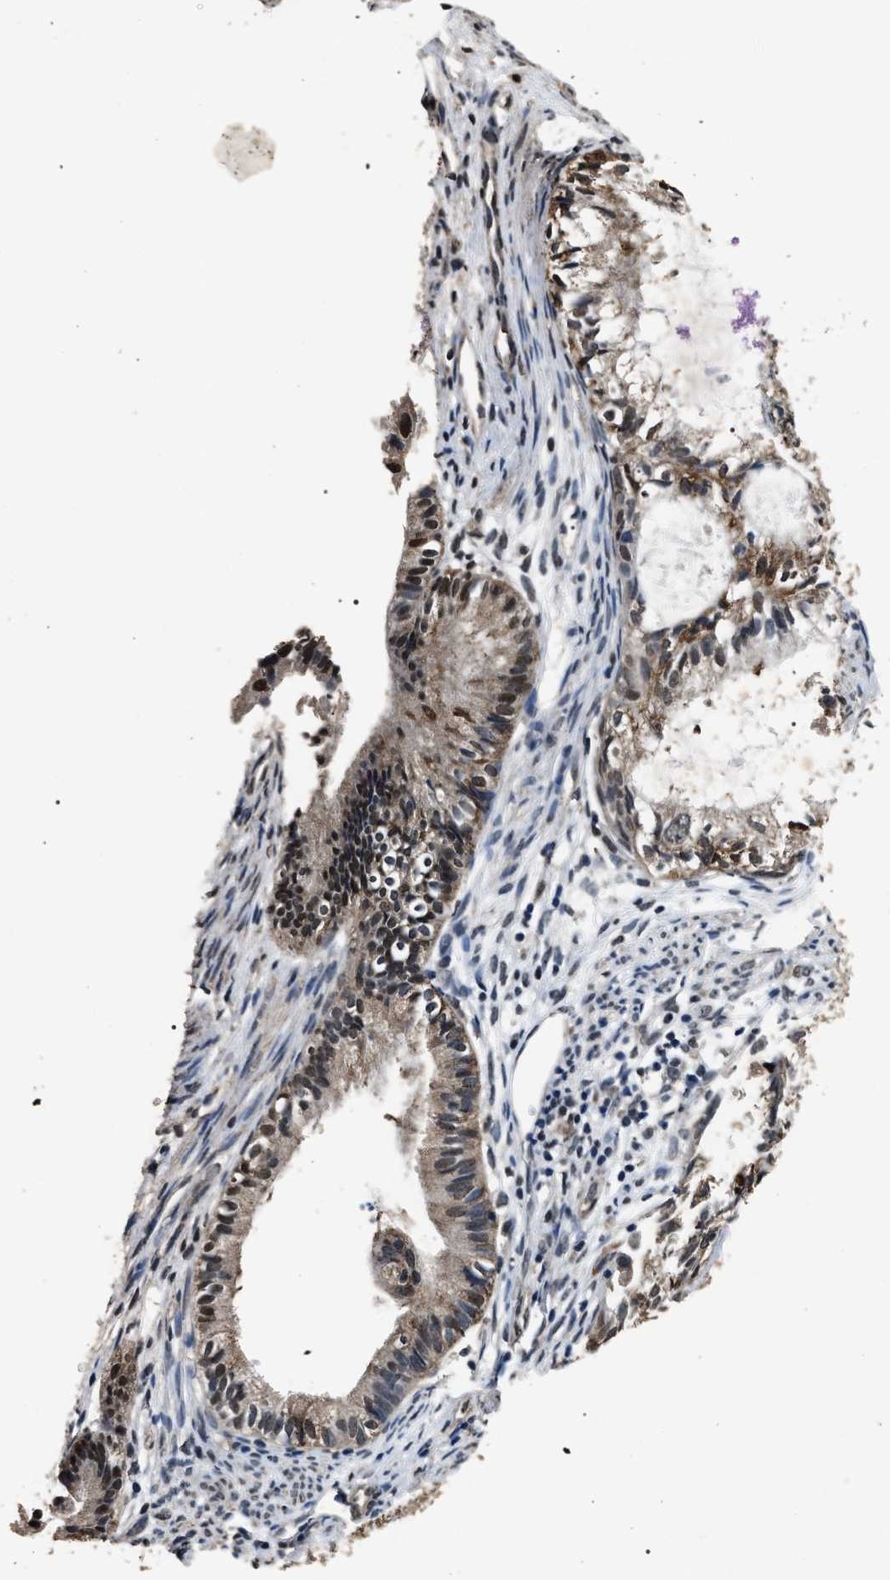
{"staining": {"intensity": "moderate", "quantity": "25%-75%", "location": "nuclear"}, "tissue": "cervical cancer", "cell_type": "Tumor cells", "image_type": "cancer", "snomed": [{"axis": "morphology", "description": "Normal tissue, NOS"}, {"axis": "morphology", "description": "Adenocarcinoma, NOS"}, {"axis": "topography", "description": "Cervix"}, {"axis": "topography", "description": "Endometrium"}], "caption": "Tumor cells exhibit medium levels of moderate nuclear staining in approximately 25%-75% of cells in human cervical adenocarcinoma.", "gene": "ANP32E", "patient": {"sex": "female", "age": 86}}